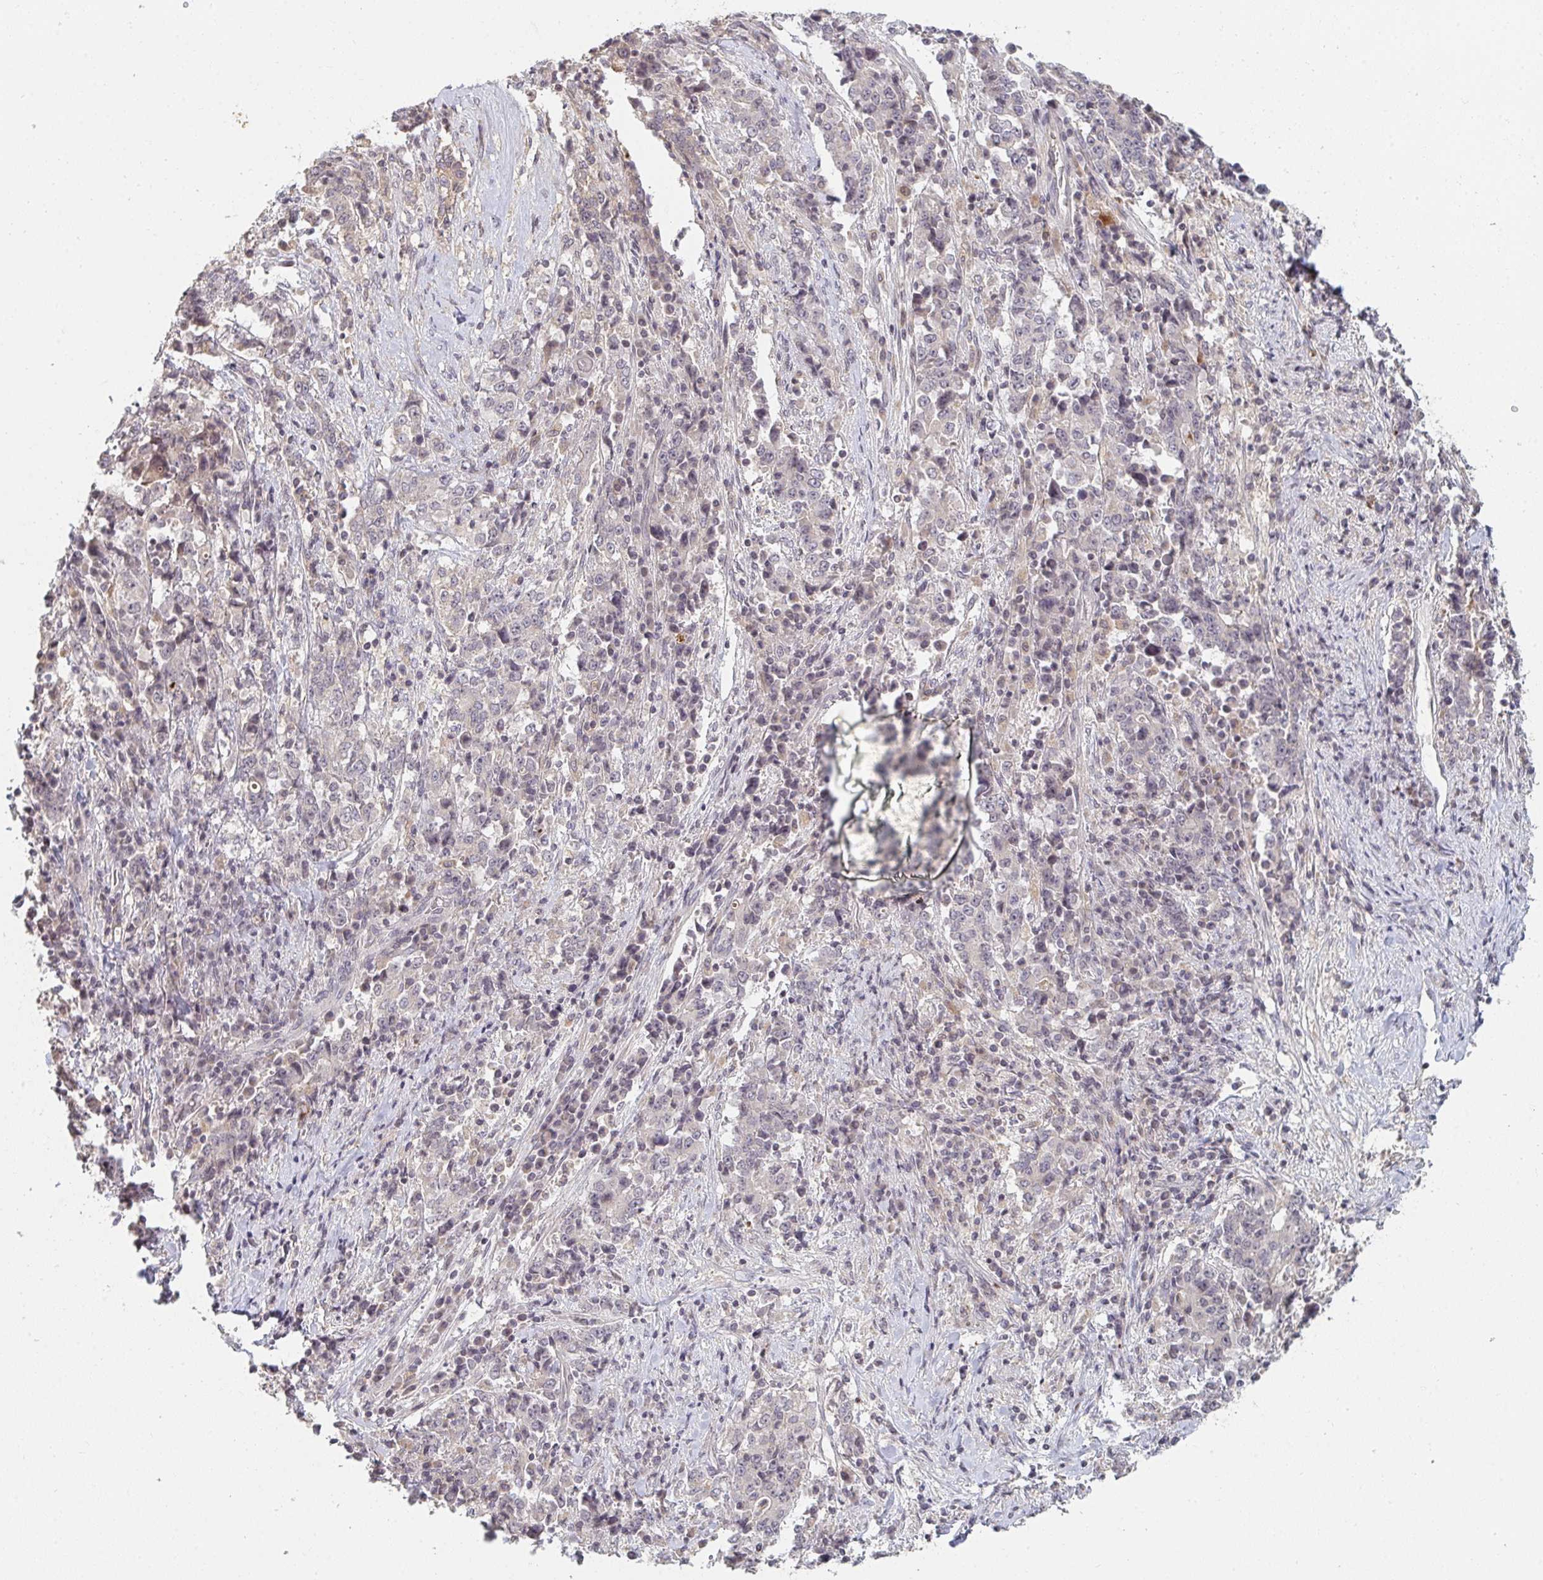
{"staining": {"intensity": "negative", "quantity": "none", "location": "none"}, "tissue": "stomach cancer", "cell_type": "Tumor cells", "image_type": "cancer", "snomed": [{"axis": "morphology", "description": "Normal tissue, NOS"}, {"axis": "morphology", "description": "Adenocarcinoma, NOS"}, {"axis": "topography", "description": "Stomach, upper"}, {"axis": "topography", "description": "Stomach"}], "caption": "Tumor cells are negative for protein expression in human adenocarcinoma (stomach).", "gene": "DCST1", "patient": {"sex": "male", "age": 59}}